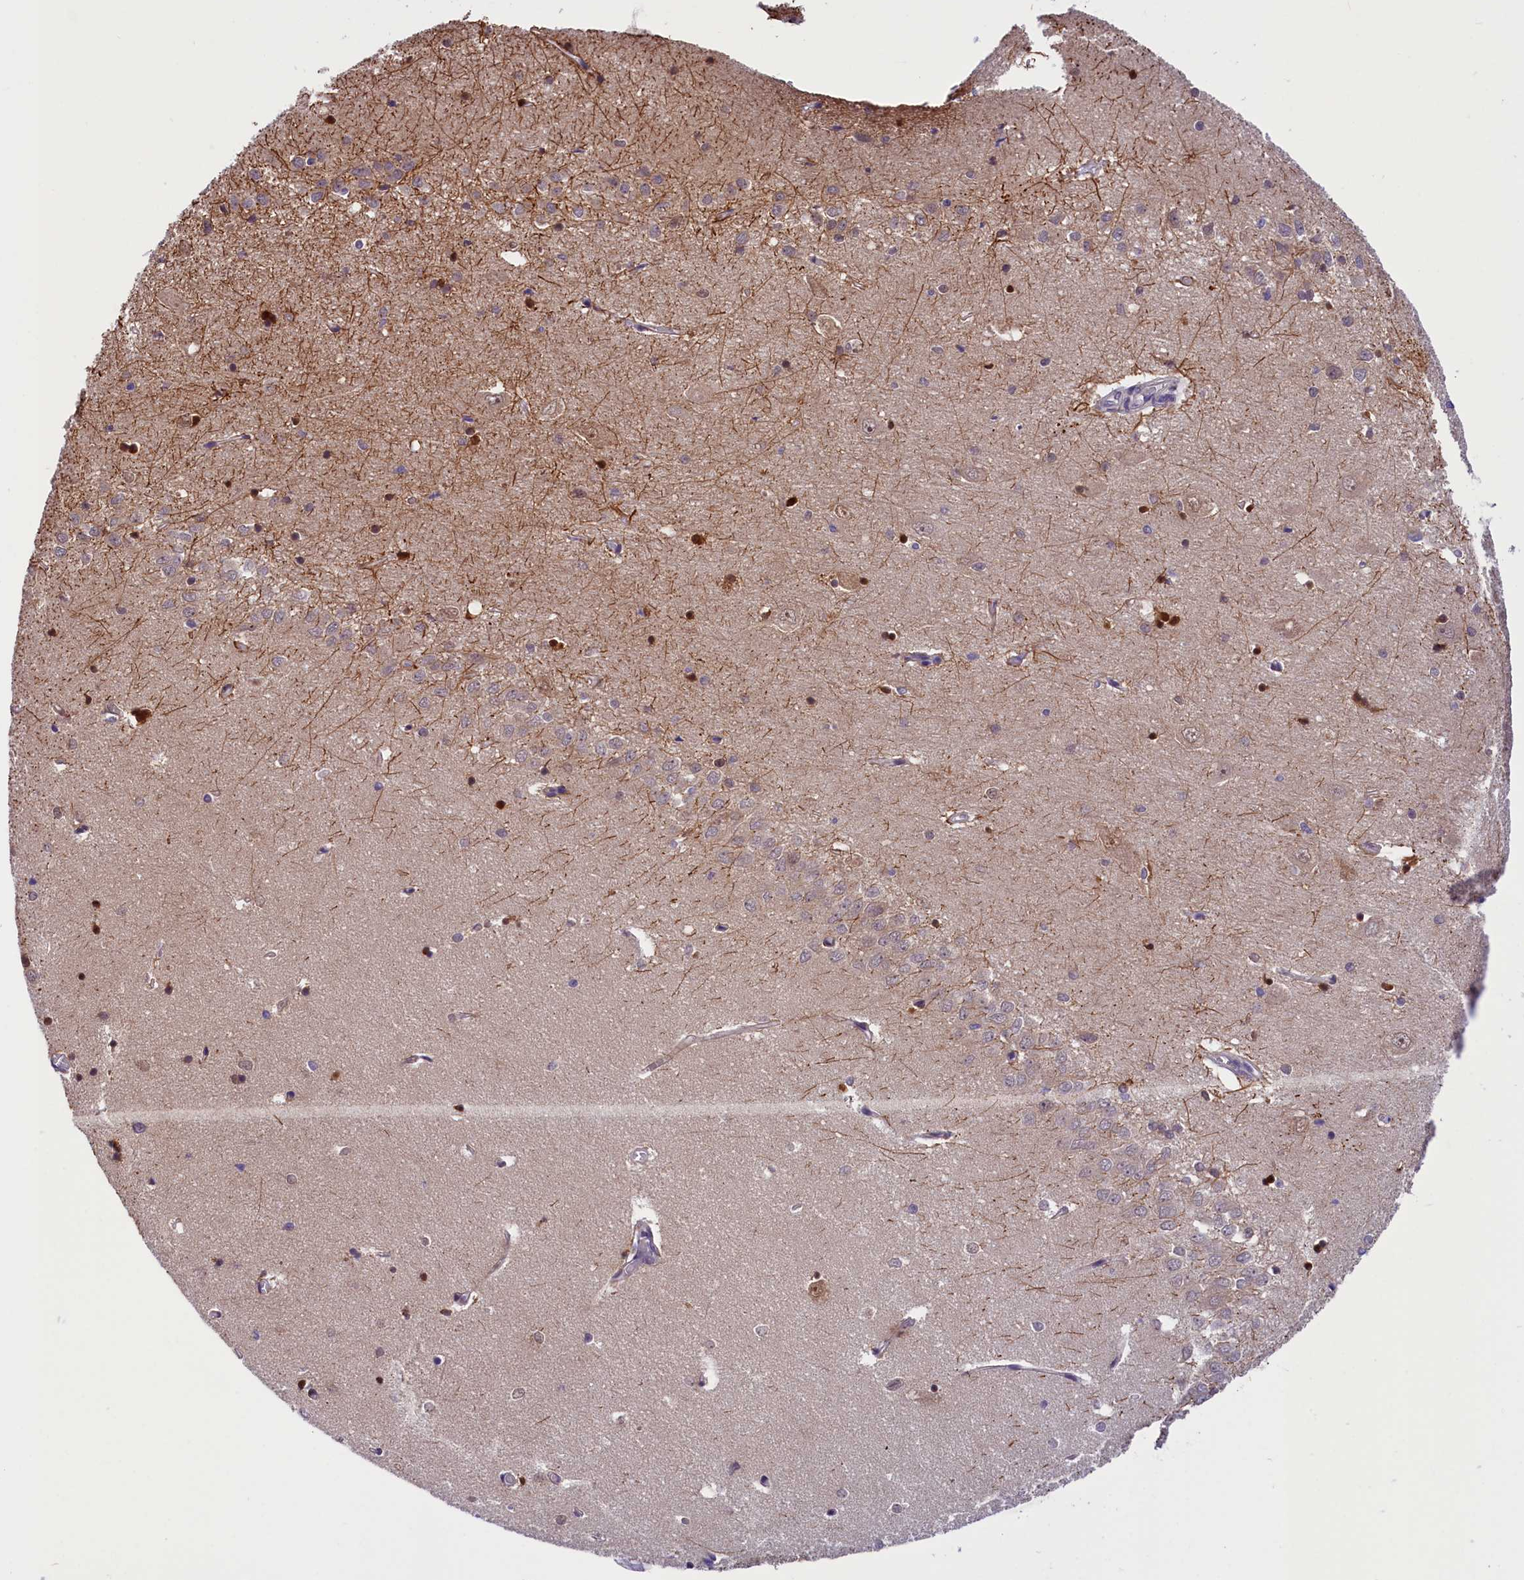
{"staining": {"intensity": "moderate", "quantity": "<25%", "location": "cytoplasmic/membranous"}, "tissue": "hippocampus", "cell_type": "Glial cells", "image_type": "normal", "snomed": [{"axis": "morphology", "description": "Normal tissue, NOS"}, {"axis": "topography", "description": "Hippocampus"}], "caption": "IHC staining of normal hippocampus, which reveals low levels of moderate cytoplasmic/membranous positivity in about <25% of glial cells indicating moderate cytoplasmic/membranous protein positivity. The staining was performed using DAB (3,3'-diaminobenzidine) (brown) for protein detection and nuclei were counterstained in hematoxylin (blue).", "gene": "TBCB", "patient": {"sex": "female", "age": 64}}